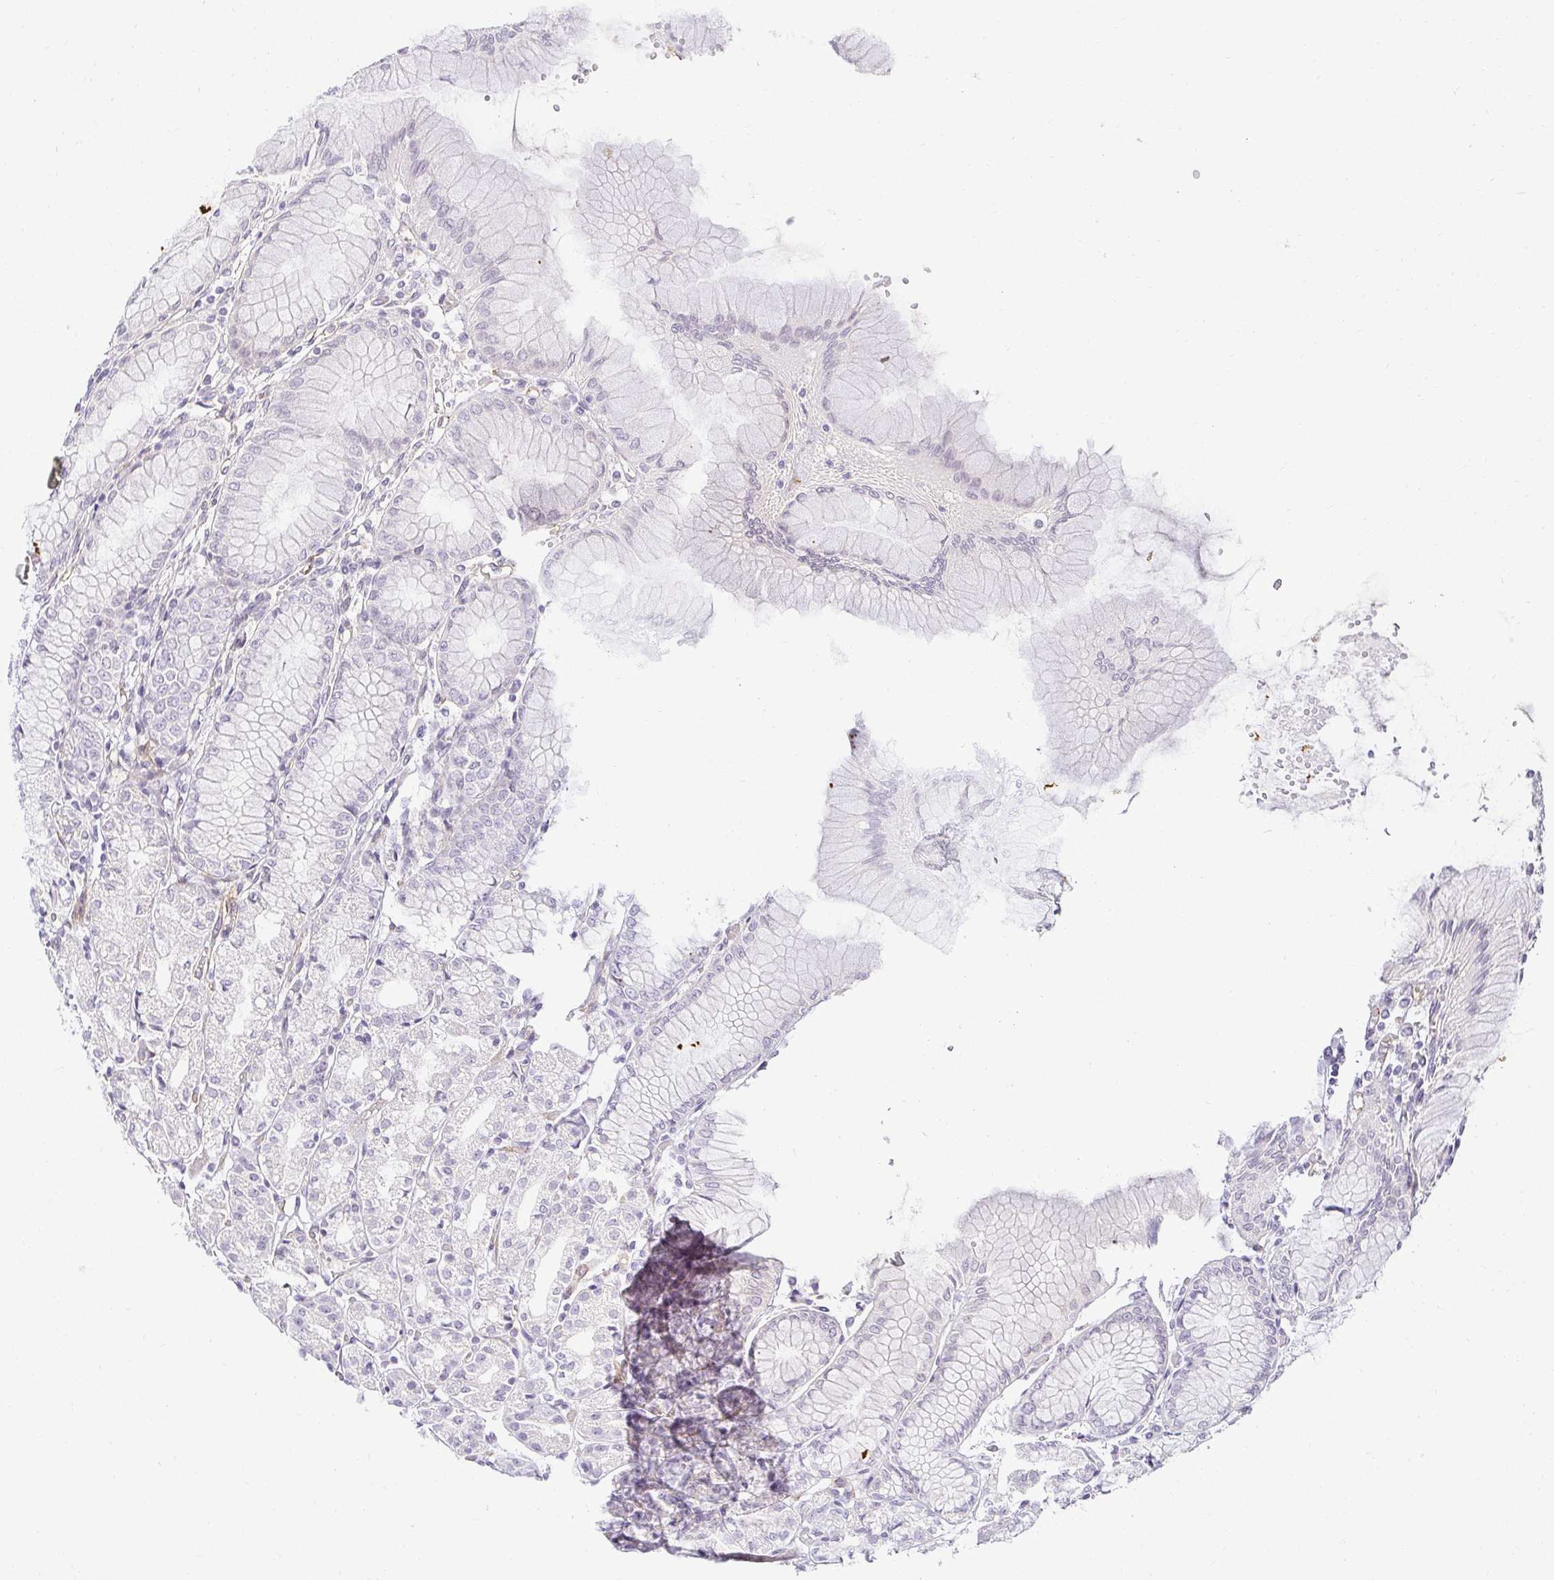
{"staining": {"intensity": "negative", "quantity": "none", "location": "none"}, "tissue": "stomach", "cell_type": "Glandular cells", "image_type": "normal", "snomed": [{"axis": "morphology", "description": "Normal tissue, NOS"}, {"axis": "topography", "description": "Stomach"}], "caption": "IHC image of benign stomach: stomach stained with DAB reveals no significant protein staining in glandular cells. (DAB immunohistochemistry (IHC) visualized using brightfield microscopy, high magnification).", "gene": "ACAN", "patient": {"sex": "female", "age": 57}}